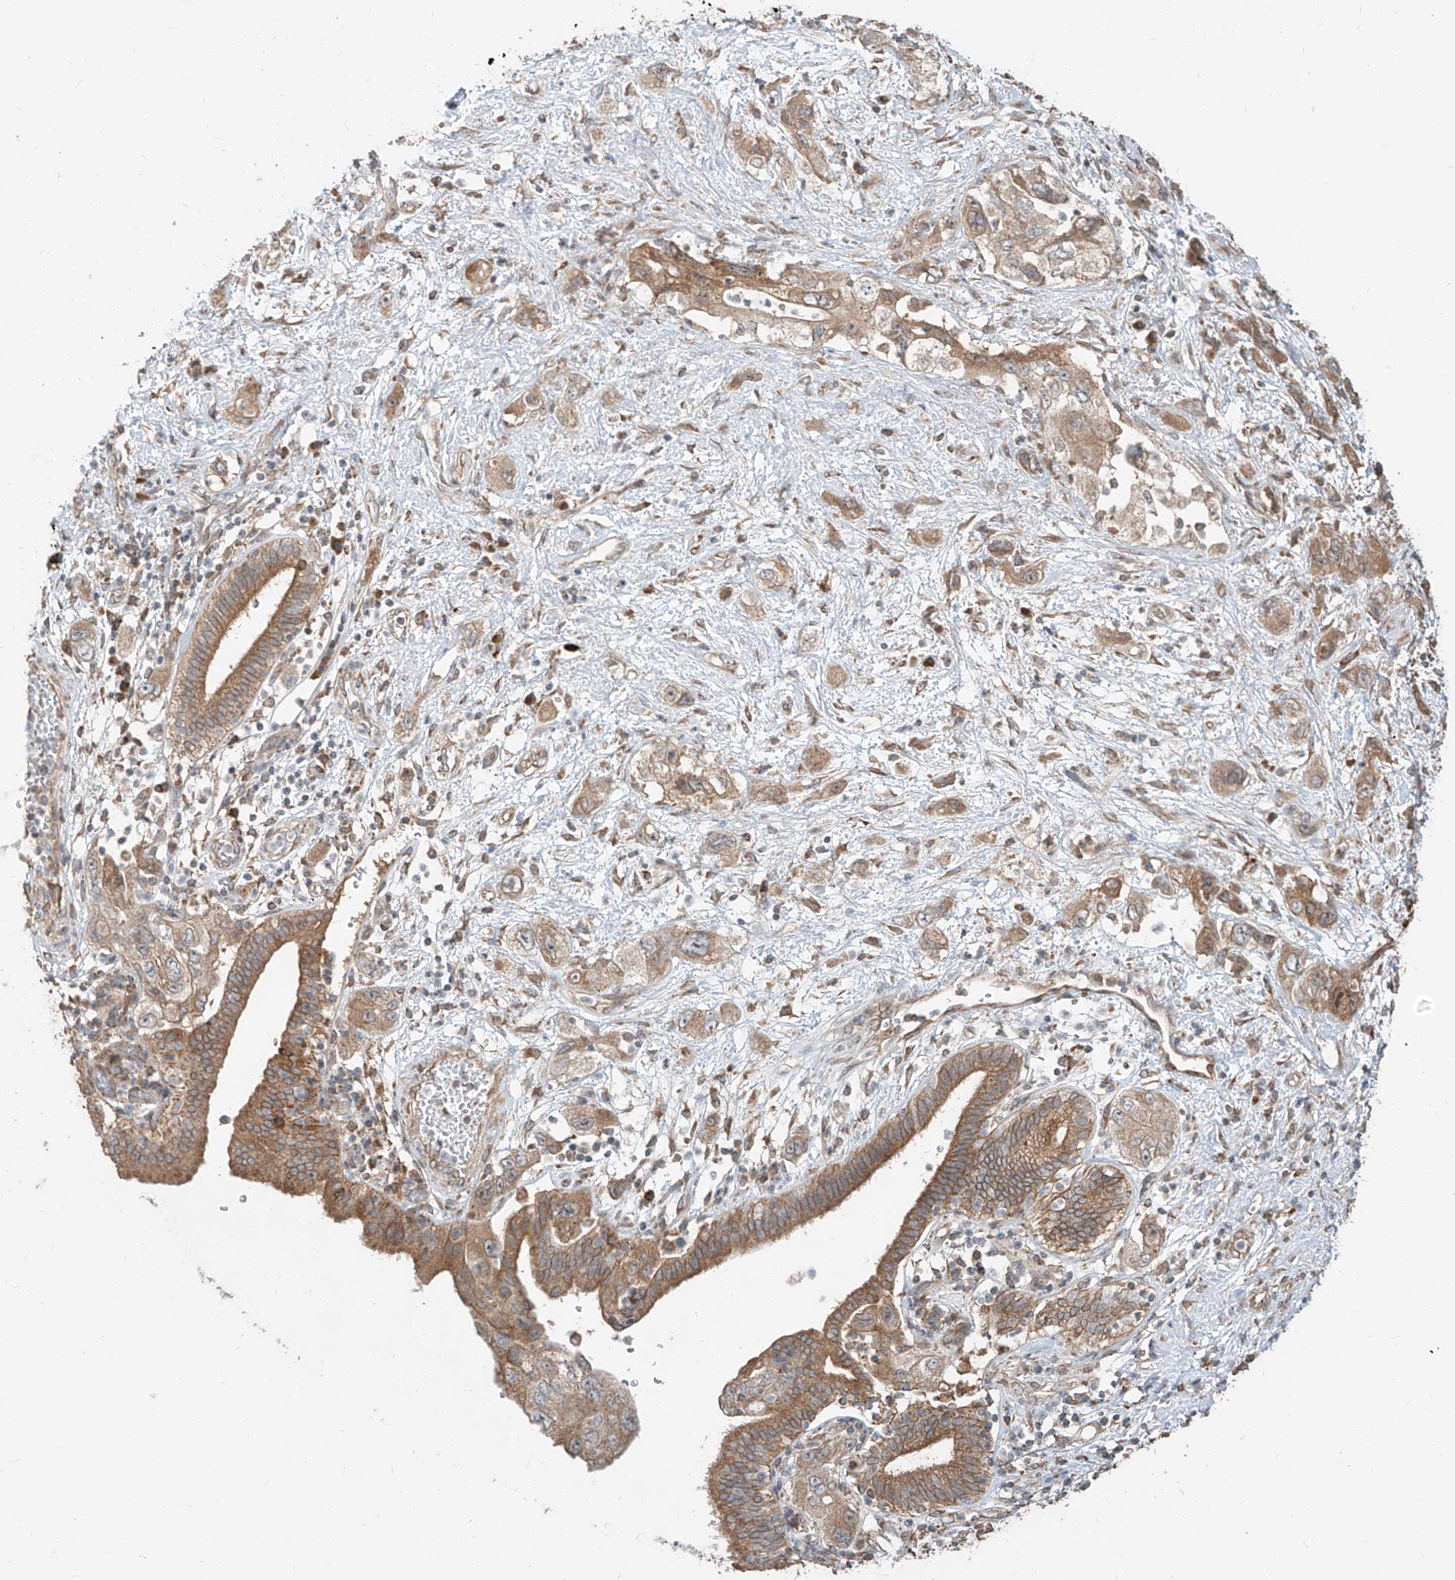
{"staining": {"intensity": "moderate", "quantity": ">75%", "location": "cytoplasmic/membranous"}, "tissue": "pancreatic cancer", "cell_type": "Tumor cells", "image_type": "cancer", "snomed": [{"axis": "morphology", "description": "Adenocarcinoma, NOS"}, {"axis": "topography", "description": "Pancreas"}], "caption": "Immunohistochemistry (IHC) of pancreatic cancer (adenocarcinoma) reveals medium levels of moderate cytoplasmic/membranous positivity in about >75% of tumor cells.", "gene": "STX19", "patient": {"sex": "female", "age": 73}}